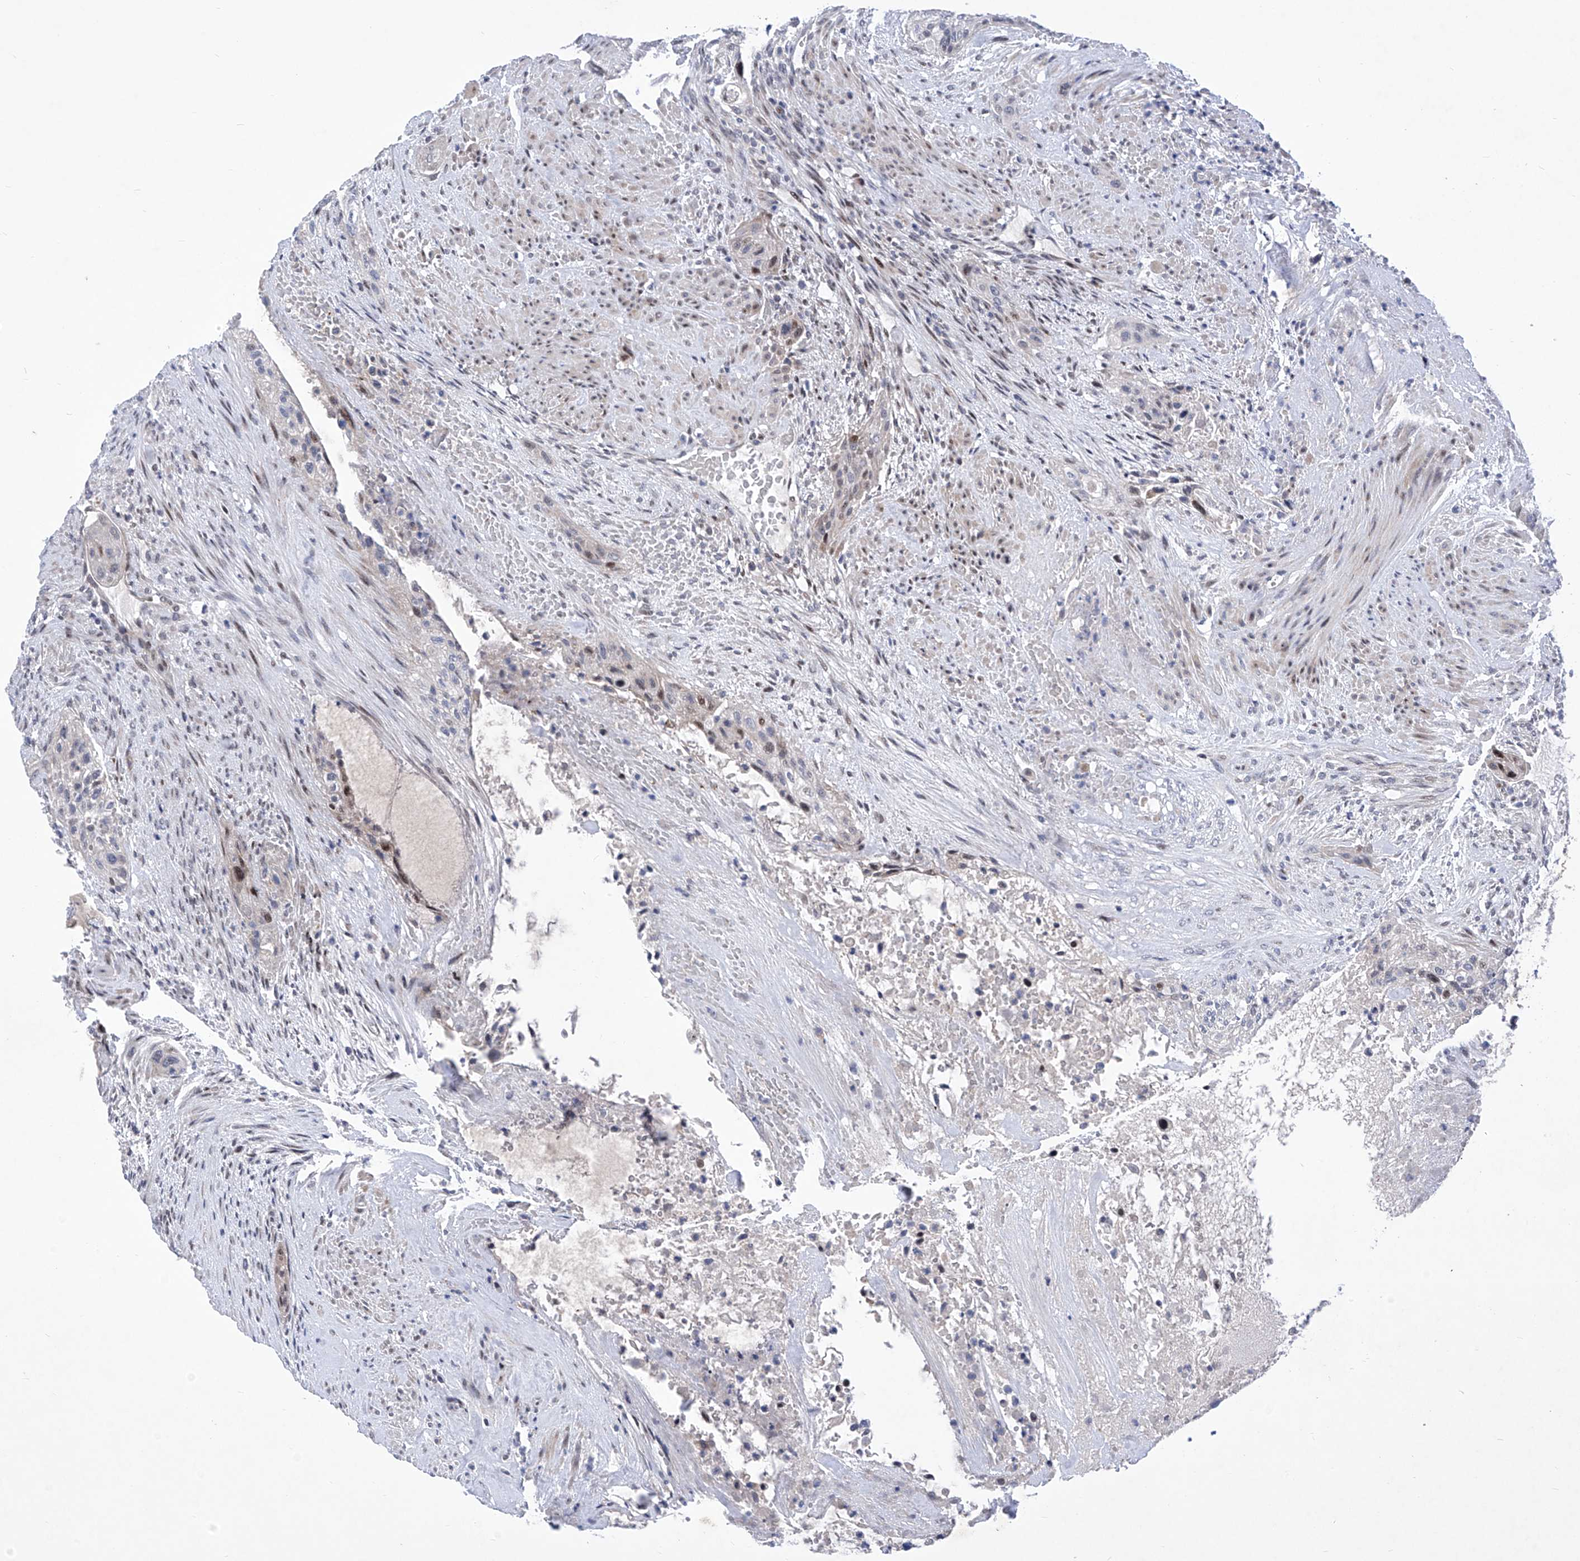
{"staining": {"intensity": "moderate", "quantity": "<25%", "location": "nuclear"}, "tissue": "urothelial cancer", "cell_type": "Tumor cells", "image_type": "cancer", "snomed": [{"axis": "morphology", "description": "Urothelial carcinoma, High grade"}, {"axis": "topography", "description": "Urinary bladder"}], "caption": "Moderate nuclear positivity is identified in about <25% of tumor cells in urothelial carcinoma (high-grade).", "gene": "NUFIP1", "patient": {"sex": "male", "age": 35}}